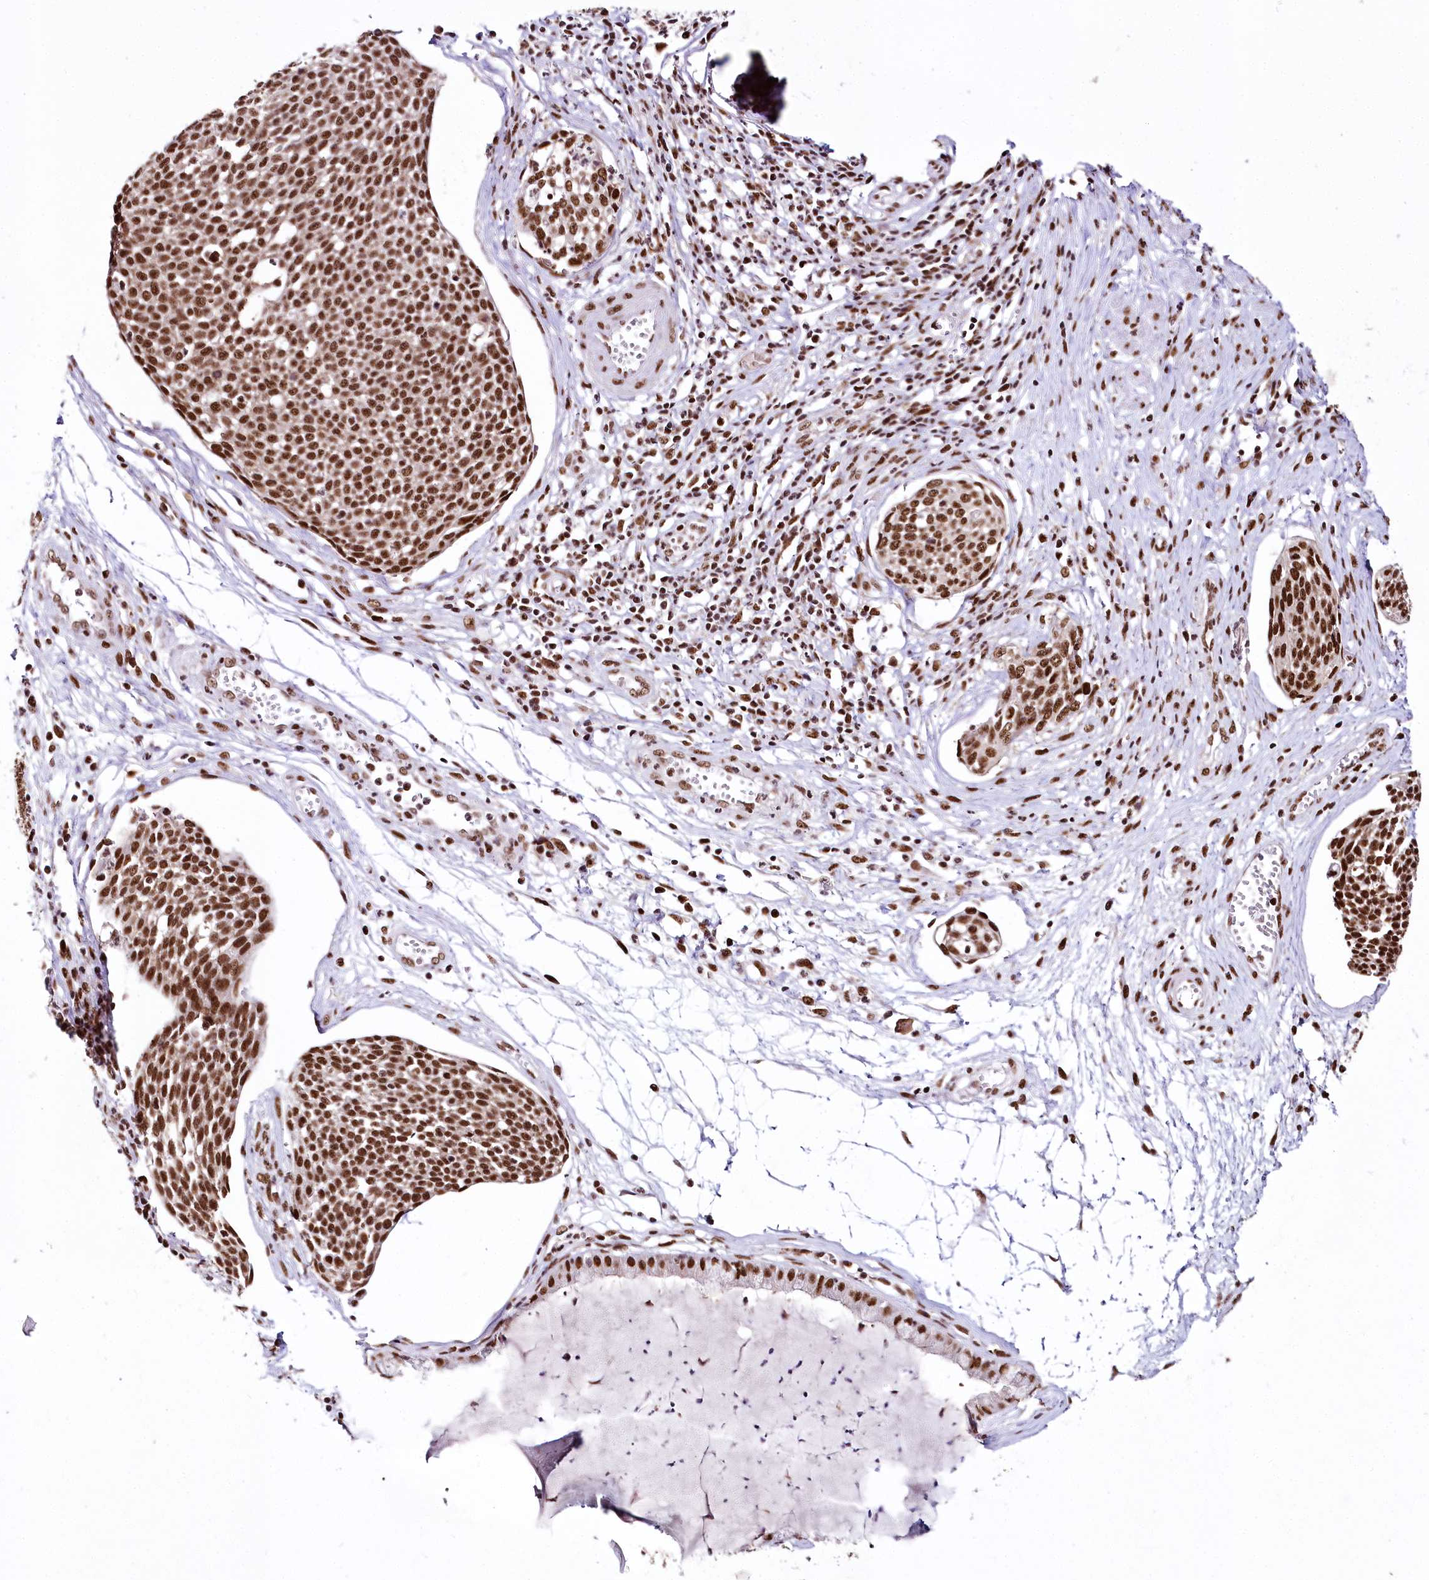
{"staining": {"intensity": "strong", "quantity": ">75%", "location": "nuclear"}, "tissue": "cervical cancer", "cell_type": "Tumor cells", "image_type": "cancer", "snomed": [{"axis": "morphology", "description": "Squamous cell carcinoma, NOS"}, {"axis": "topography", "description": "Cervix"}], "caption": "Protein staining of squamous cell carcinoma (cervical) tissue shows strong nuclear expression in approximately >75% of tumor cells. The staining was performed using DAB (3,3'-diaminobenzidine), with brown indicating positive protein expression. Nuclei are stained blue with hematoxylin.", "gene": "SMARCE1", "patient": {"sex": "female", "age": 34}}